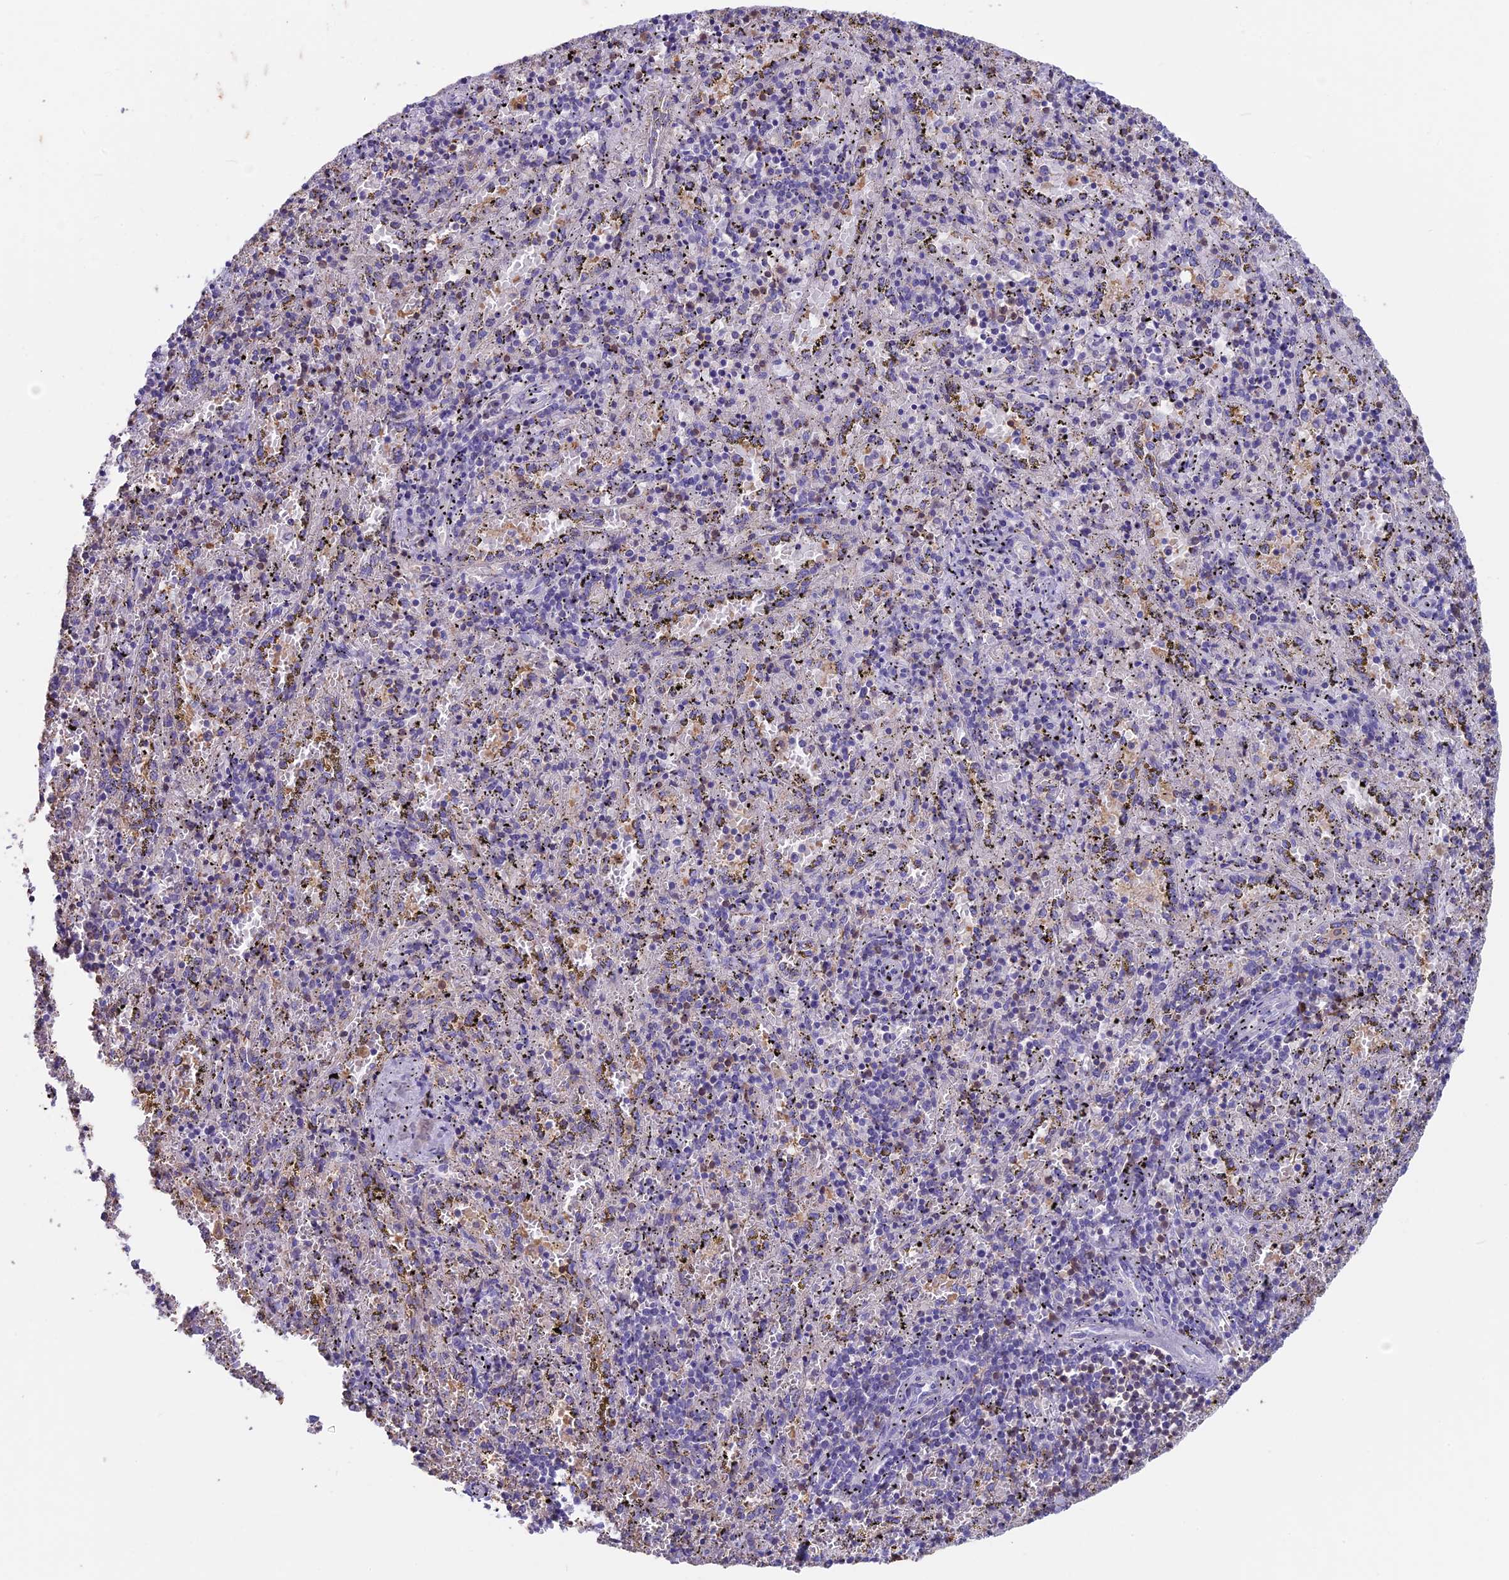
{"staining": {"intensity": "negative", "quantity": "none", "location": "none"}, "tissue": "spleen", "cell_type": "Cells in red pulp", "image_type": "normal", "snomed": [{"axis": "morphology", "description": "Normal tissue, NOS"}, {"axis": "topography", "description": "Spleen"}], "caption": "An immunohistochemistry image of normal spleen is shown. There is no staining in cells in red pulp of spleen.", "gene": "SNAP91", "patient": {"sex": "male", "age": 11}}